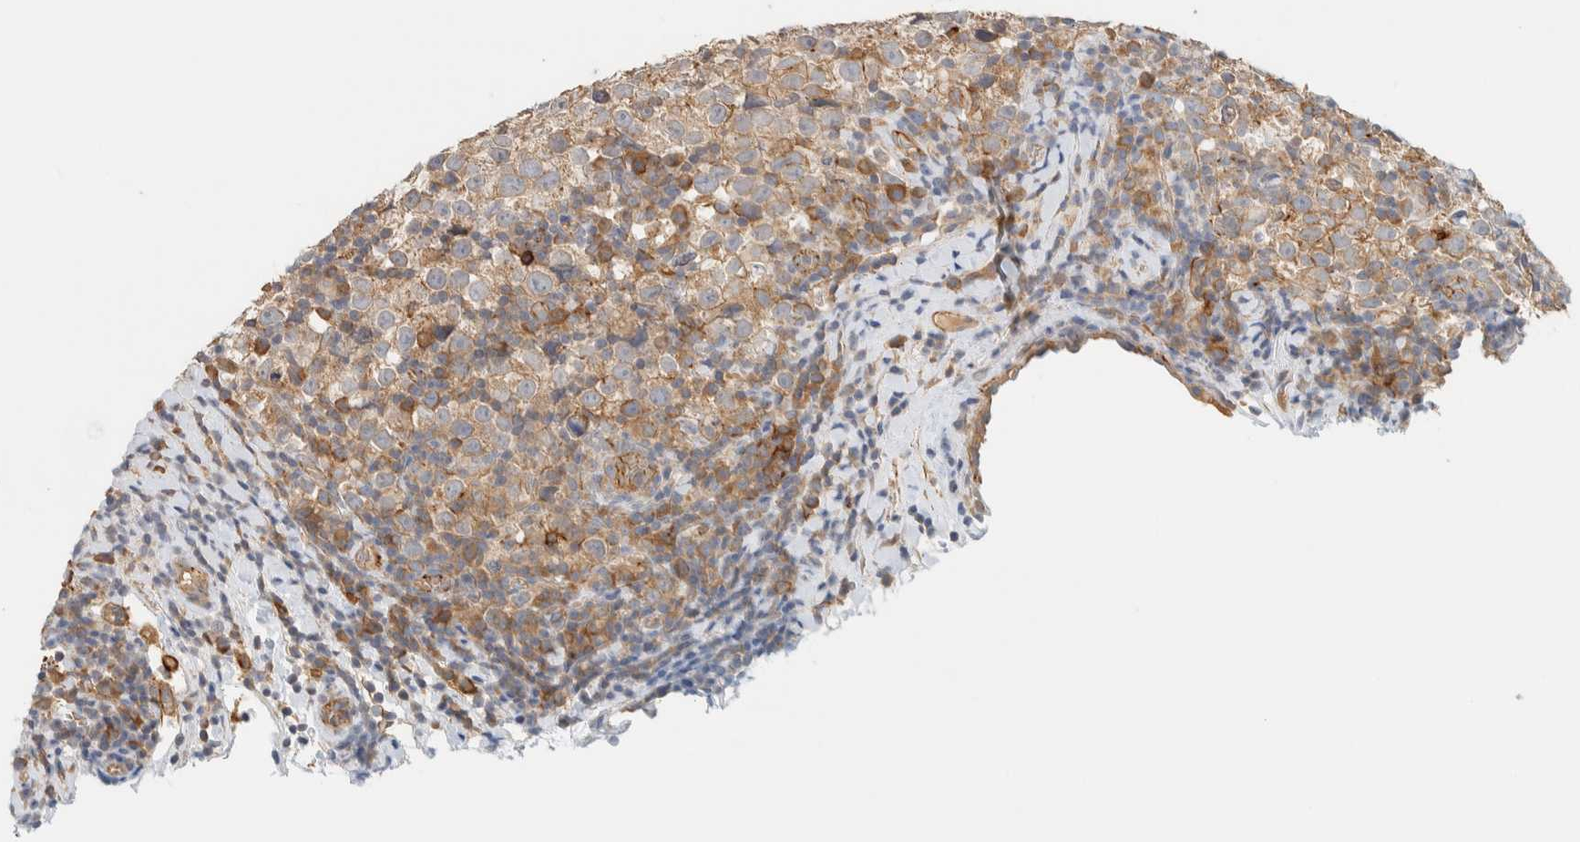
{"staining": {"intensity": "weak", "quantity": "25%-75%", "location": "cytoplasmic/membranous"}, "tissue": "testis cancer", "cell_type": "Tumor cells", "image_type": "cancer", "snomed": [{"axis": "morphology", "description": "Normal tissue, NOS"}, {"axis": "morphology", "description": "Seminoma, NOS"}, {"axis": "topography", "description": "Testis"}], "caption": "Testis cancer (seminoma) tissue reveals weak cytoplasmic/membranous expression in approximately 25%-75% of tumor cells", "gene": "LIMA1", "patient": {"sex": "male", "age": 43}}